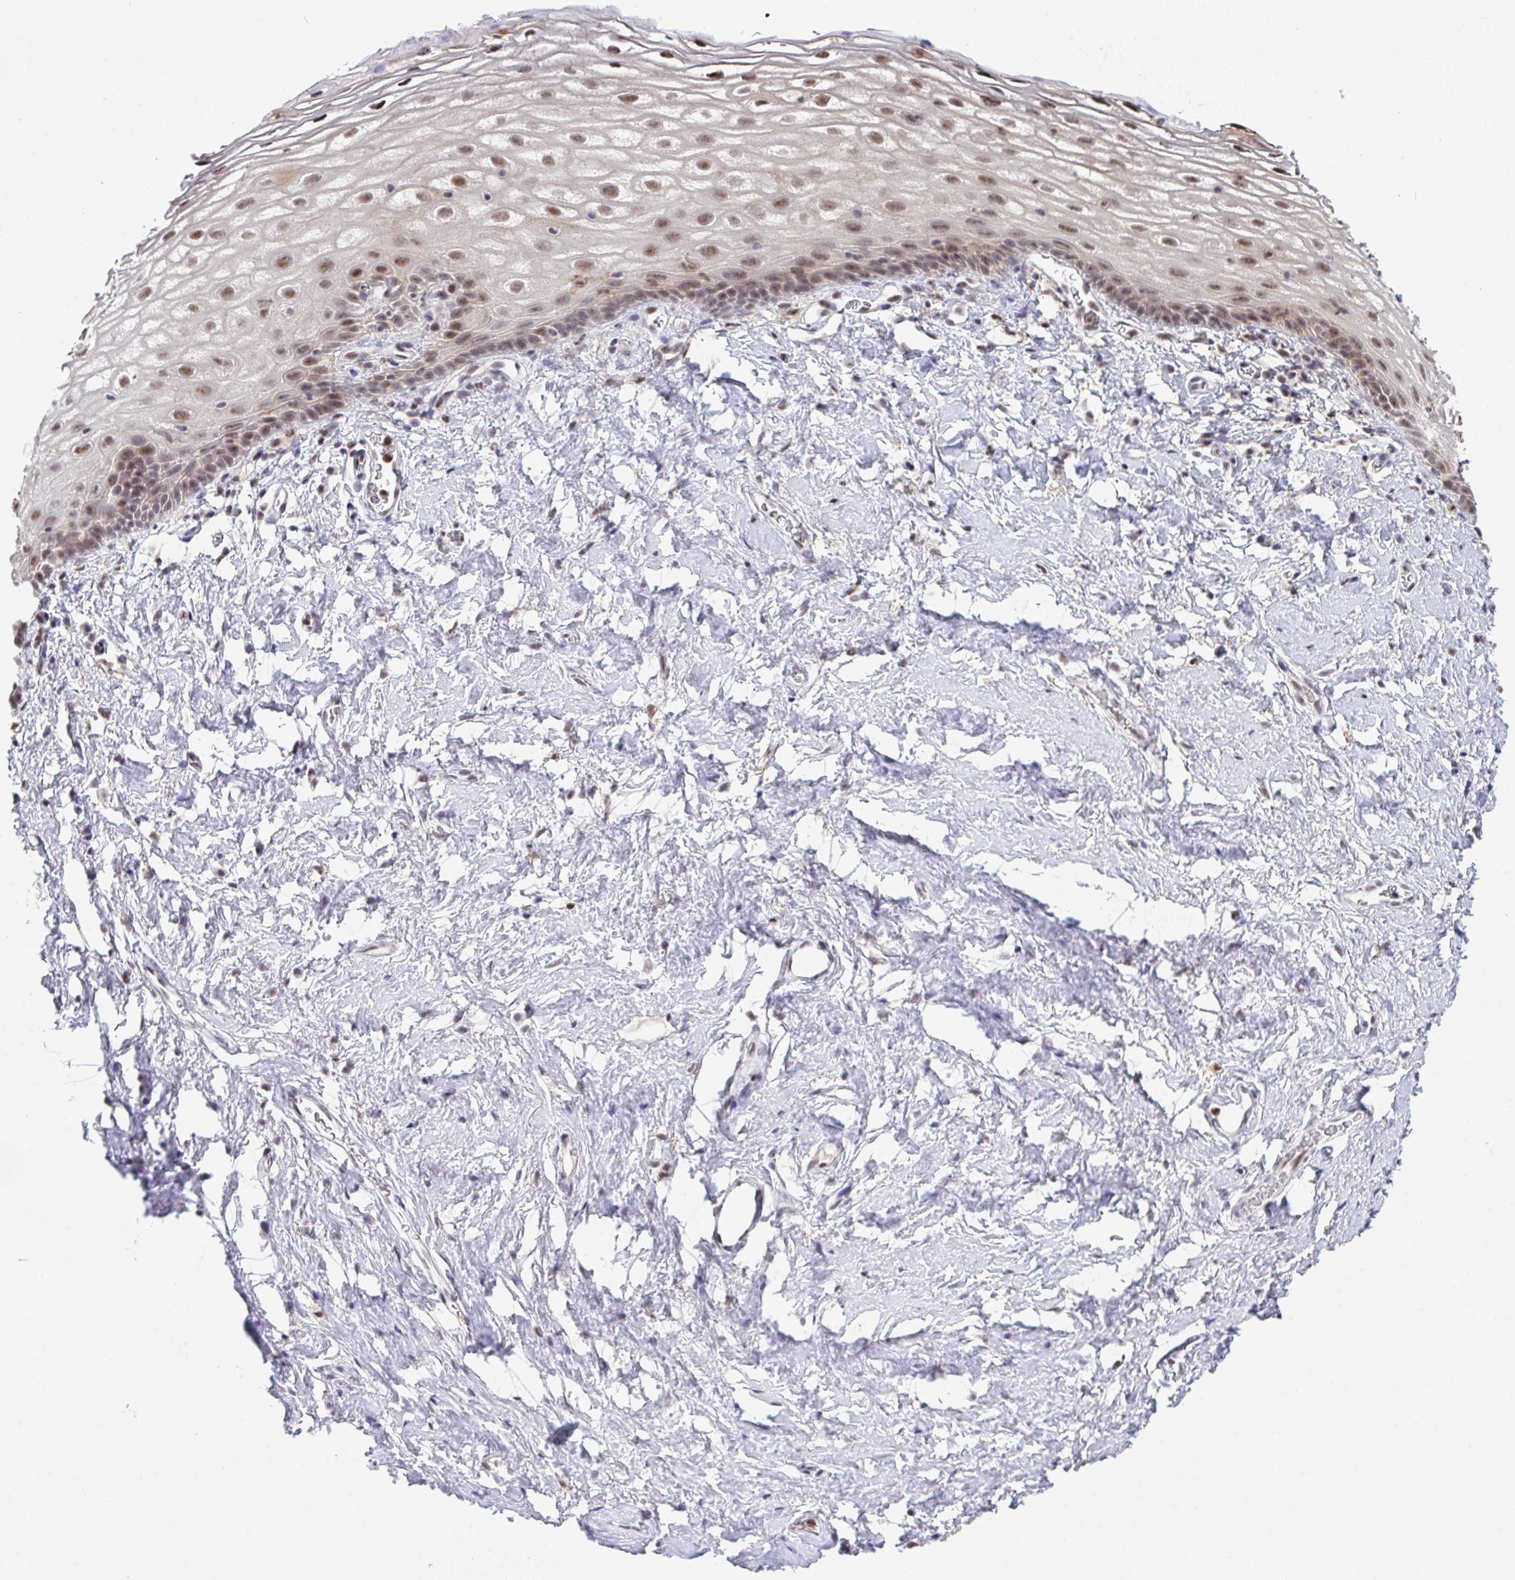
{"staining": {"intensity": "moderate", "quantity": ">75%", "location": "nuclear"}, "tissue": "vagina", "cell_type": "Squamous epithelial cells", "image_type": "normal", "snomed": [{"axis": "morphology", "description": "Normal tissue, NOS"}, {"axis": "morphology", "description": "Adenocarcinoma, NOS"}, {"axis": "topography", "description": "Rectum"}, {"axis": "topography", "description": "Vagina"}, {"axis": "topography", "description": "Peripheral nerve tissue"}], "caption": "IHC (DAB) staining of benign human vagina demonstrates moderate nuclear protein positivity in approximately >75% of squamous epithelial cells. The protein is shown in brown color, while the nuclei are stained blue.", "gene": "OR6K3", "patient": {"sex": "female", "age": 71}}